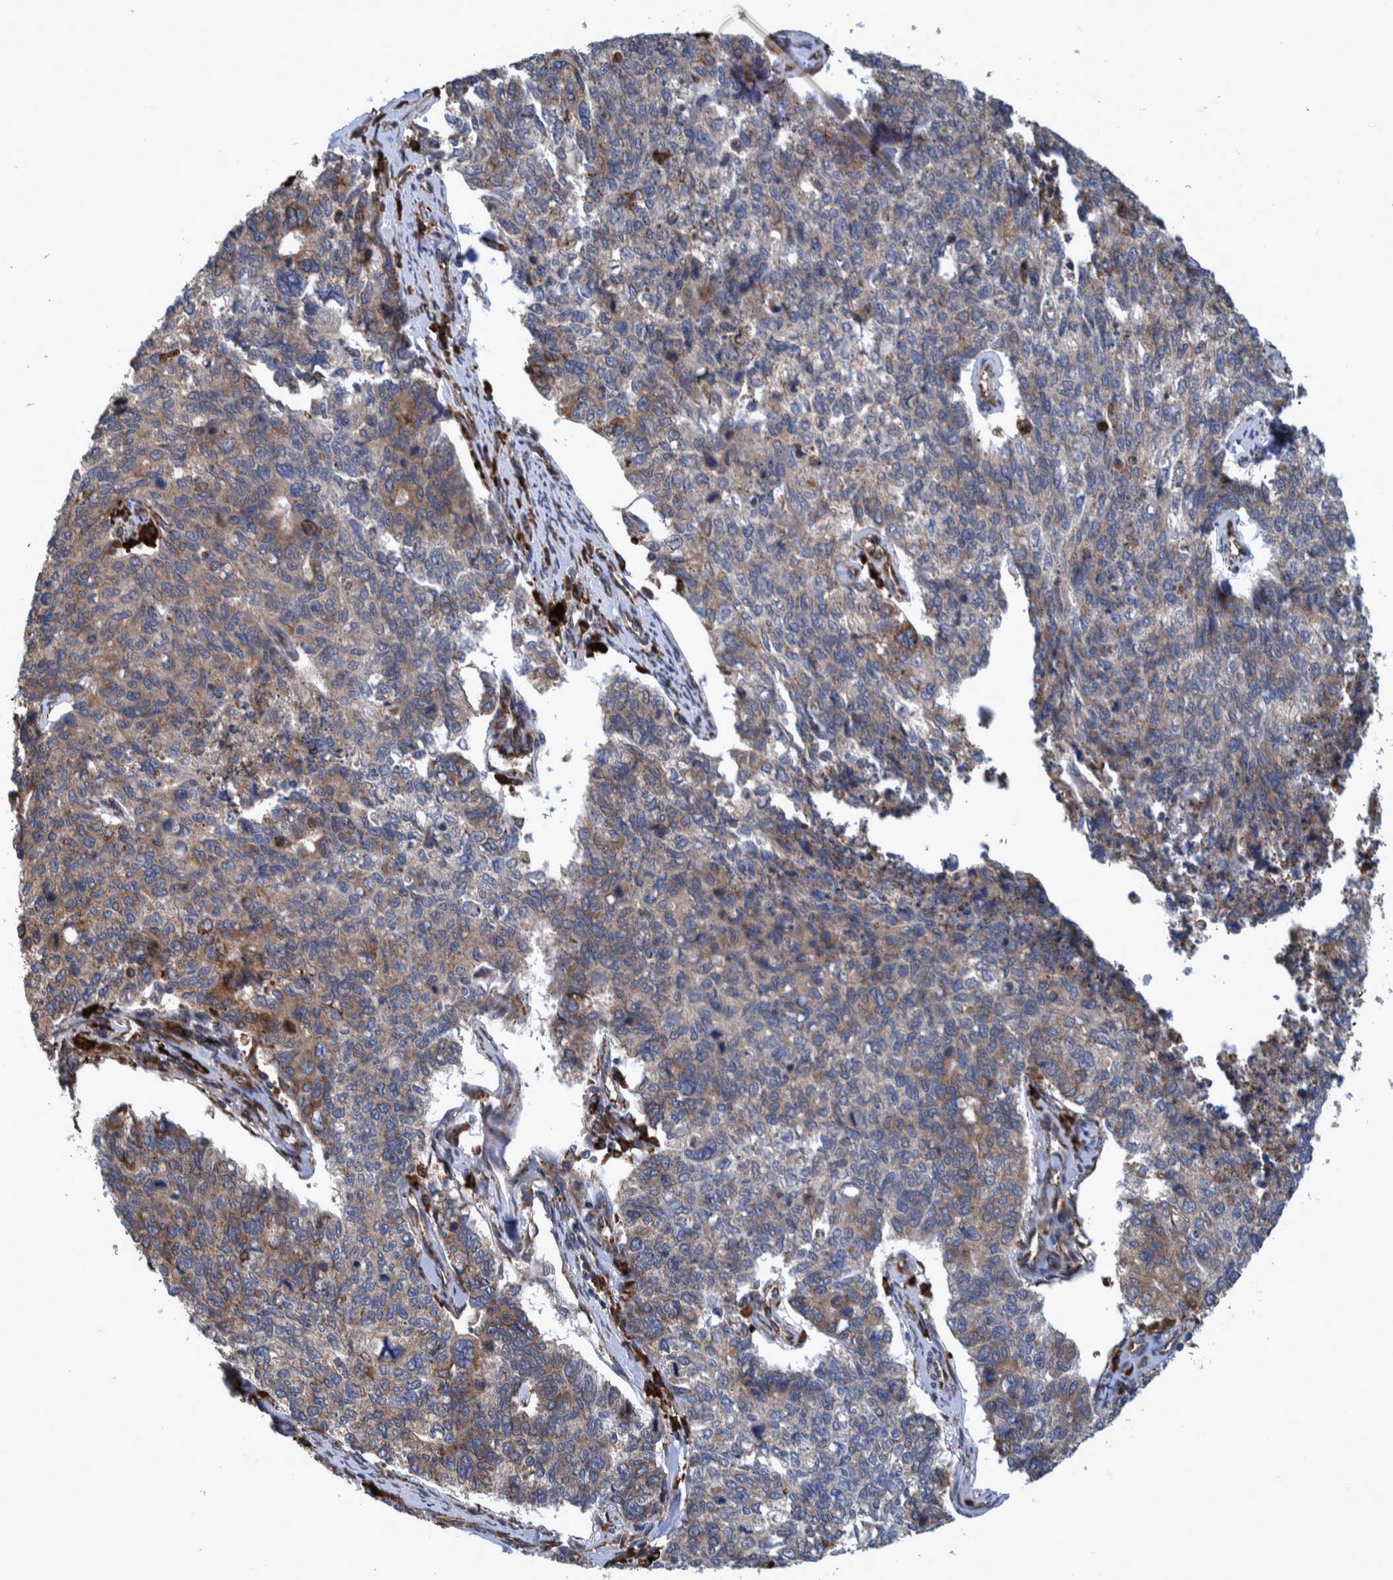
{"staining": {"intensity": "moderate", "quantity": "25%-75%", "location": "cytoplasmic/membranous"}, "tissue": "cervical cancer", "cell_type": "Tumor cells", "image_type": "cancer", "snomed": [{"axis": "morphology", "description": "Squamous cell carcinoma, NOS"}, {"axis": "topography", "description": "Cervix"}], "caption": "Protein staining by immunohistochemistry demonstrates moderate cytoplasmic/membranous positivity in about 25%-75% of tumor cells in squamous cell carcinoma (cervical).", "gene": "SPAG5", "patient": {"sex": "female", "age": 63}}